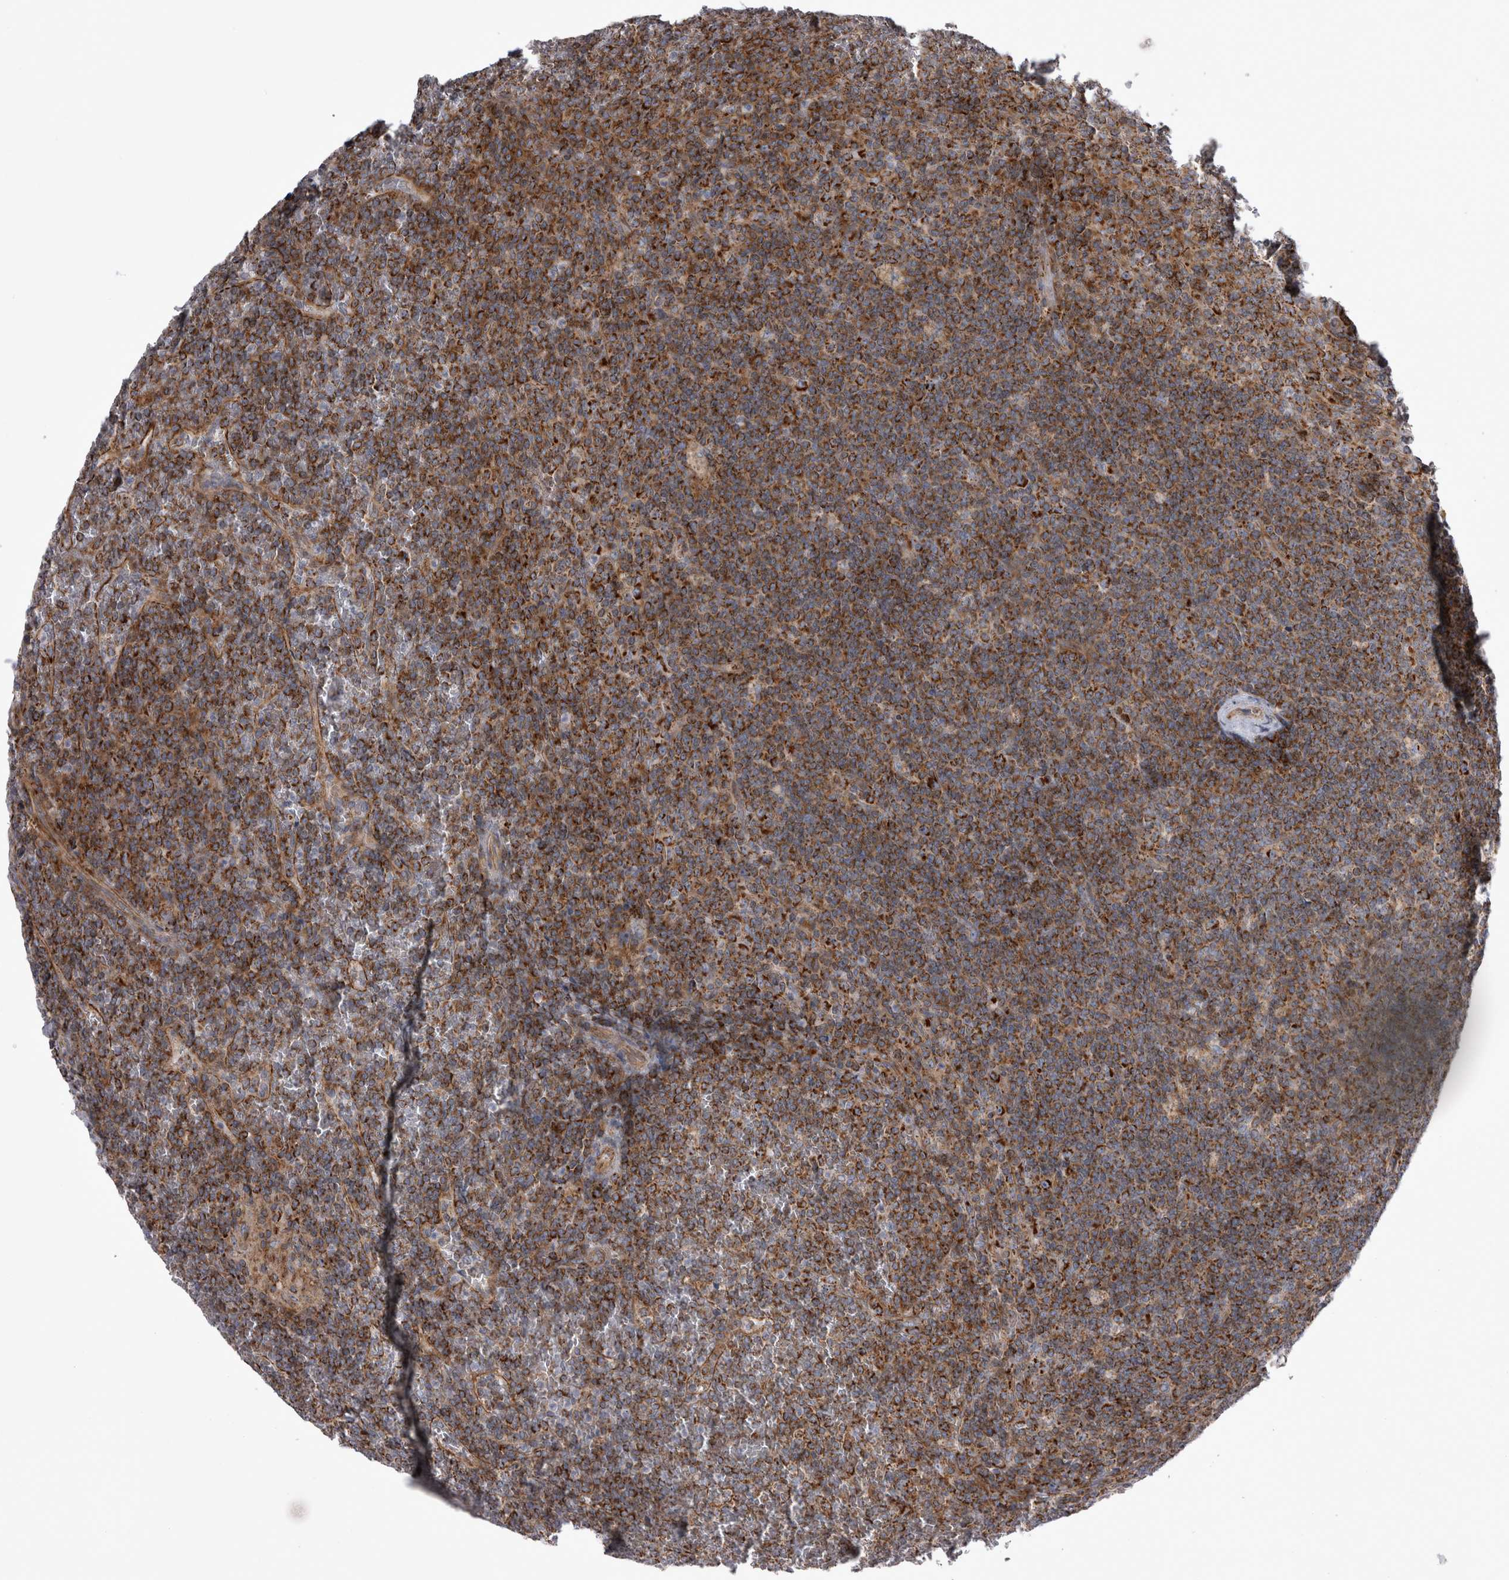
{"staining": {"intensity": "strong", "quantity": ">75%", "location": "cytoplasmic/membranous"}, "tissue": "lymphoma", "cell_type": "Tumor cells", "image_type": "cancer", "snomed": [{"axis": "morphology", "description": "Malignant lymphoma, non-Hodgkin's type, Low grade"}, {"axis": "topography", "description": "Spleen"}], "caption": "The micrograph exhibits immunohistochemical staining of lymphoma. There is strong cytoplasmic/membranous expression is identified in about >75% of tumor cells. Nuclei are stained in blue.", "gene": "TSPOAP1", "patient": {"sex": "female", "age": 19}}